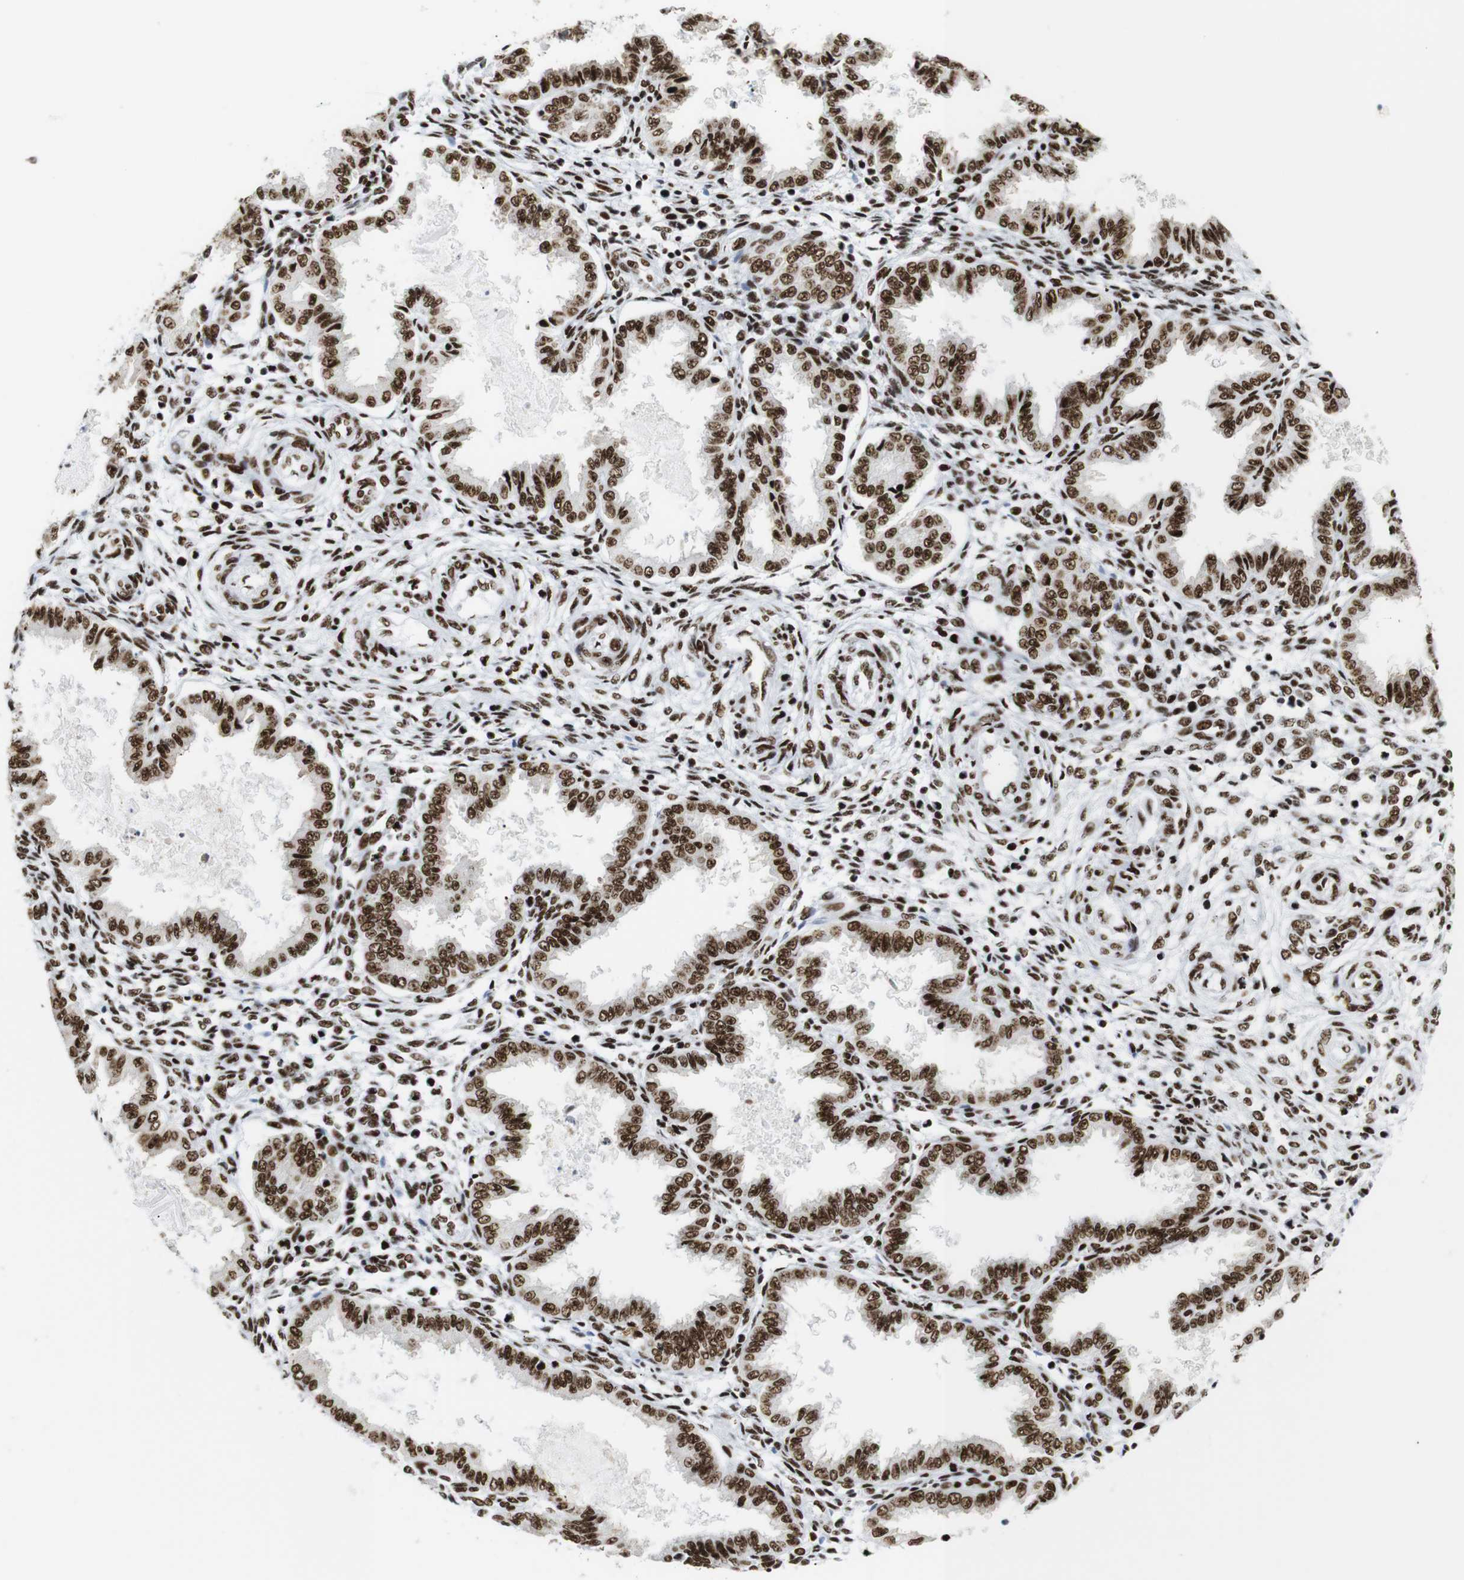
{"staining": {"intensity": "strong", "quantity": "25%-75%", "location": "nuclear"}, "tissue": "endometrium", "cell_type": "Cells in endometrial stroma", "image_type": "normal", "snomed": [{"axis": "morphology", "description": "Normal tissue, NOS"}, {"axis": "topography", "description": "Endometrium"}], "caption": "High-magnification brightfield microscopy of benign endometrium stained with DAB (3,3'-diaminobenzidine) (brown) and counterstained with hematoxylin (blue). cells in endometrial stroma exhibit strong nuclear positivity is appreciated in about25%-75% of cells. (DAB (3,3'-diaminobenzidine) = brown stain, brightfield microscopy at high magnification).", "gene": "TRA2B", "patient": {"sex": "female", "age": 33}}